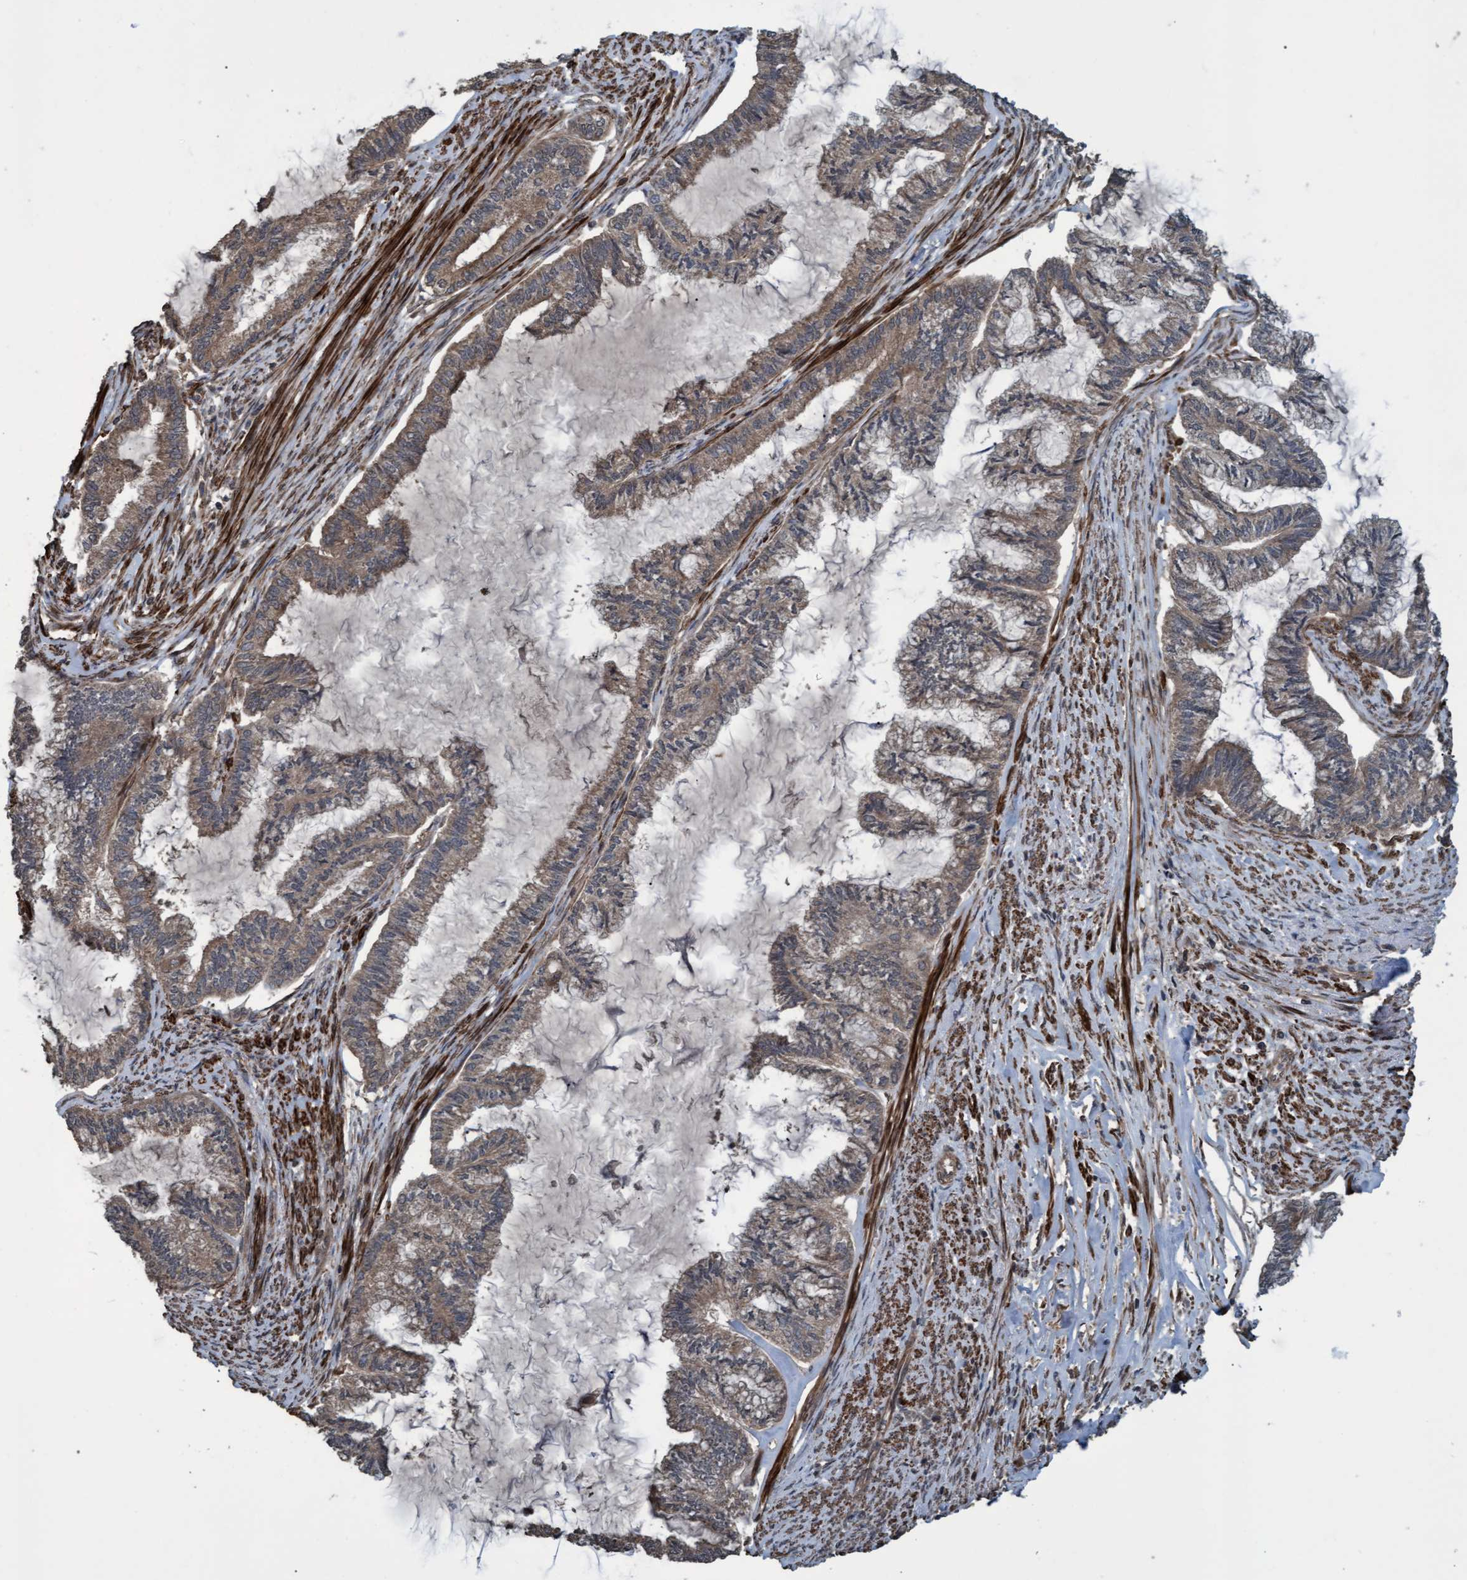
{"staining": {"intensity": "weak", "quantity": "25%-75%", "location": "cytoplasmic/membranous"}, "tissue": "endometrial cancer", "cell_type": "Tumor cells", "image_type": "cancer", "snomed": [{"axis": "morphology", "description": "Adenocarcinoma, NOS"}, {"axis": "topography", "description": "Endometrium"}], "caption": "This is a micrograph of immunohistochemistry (IHC) staining of endometrial cancer (adenocarcinoma), which shows weak expression in the cytoplasmic/membranous of tumor cells.", "gene": "GGT6", "patient": {"sex": "female", "age": 86}}